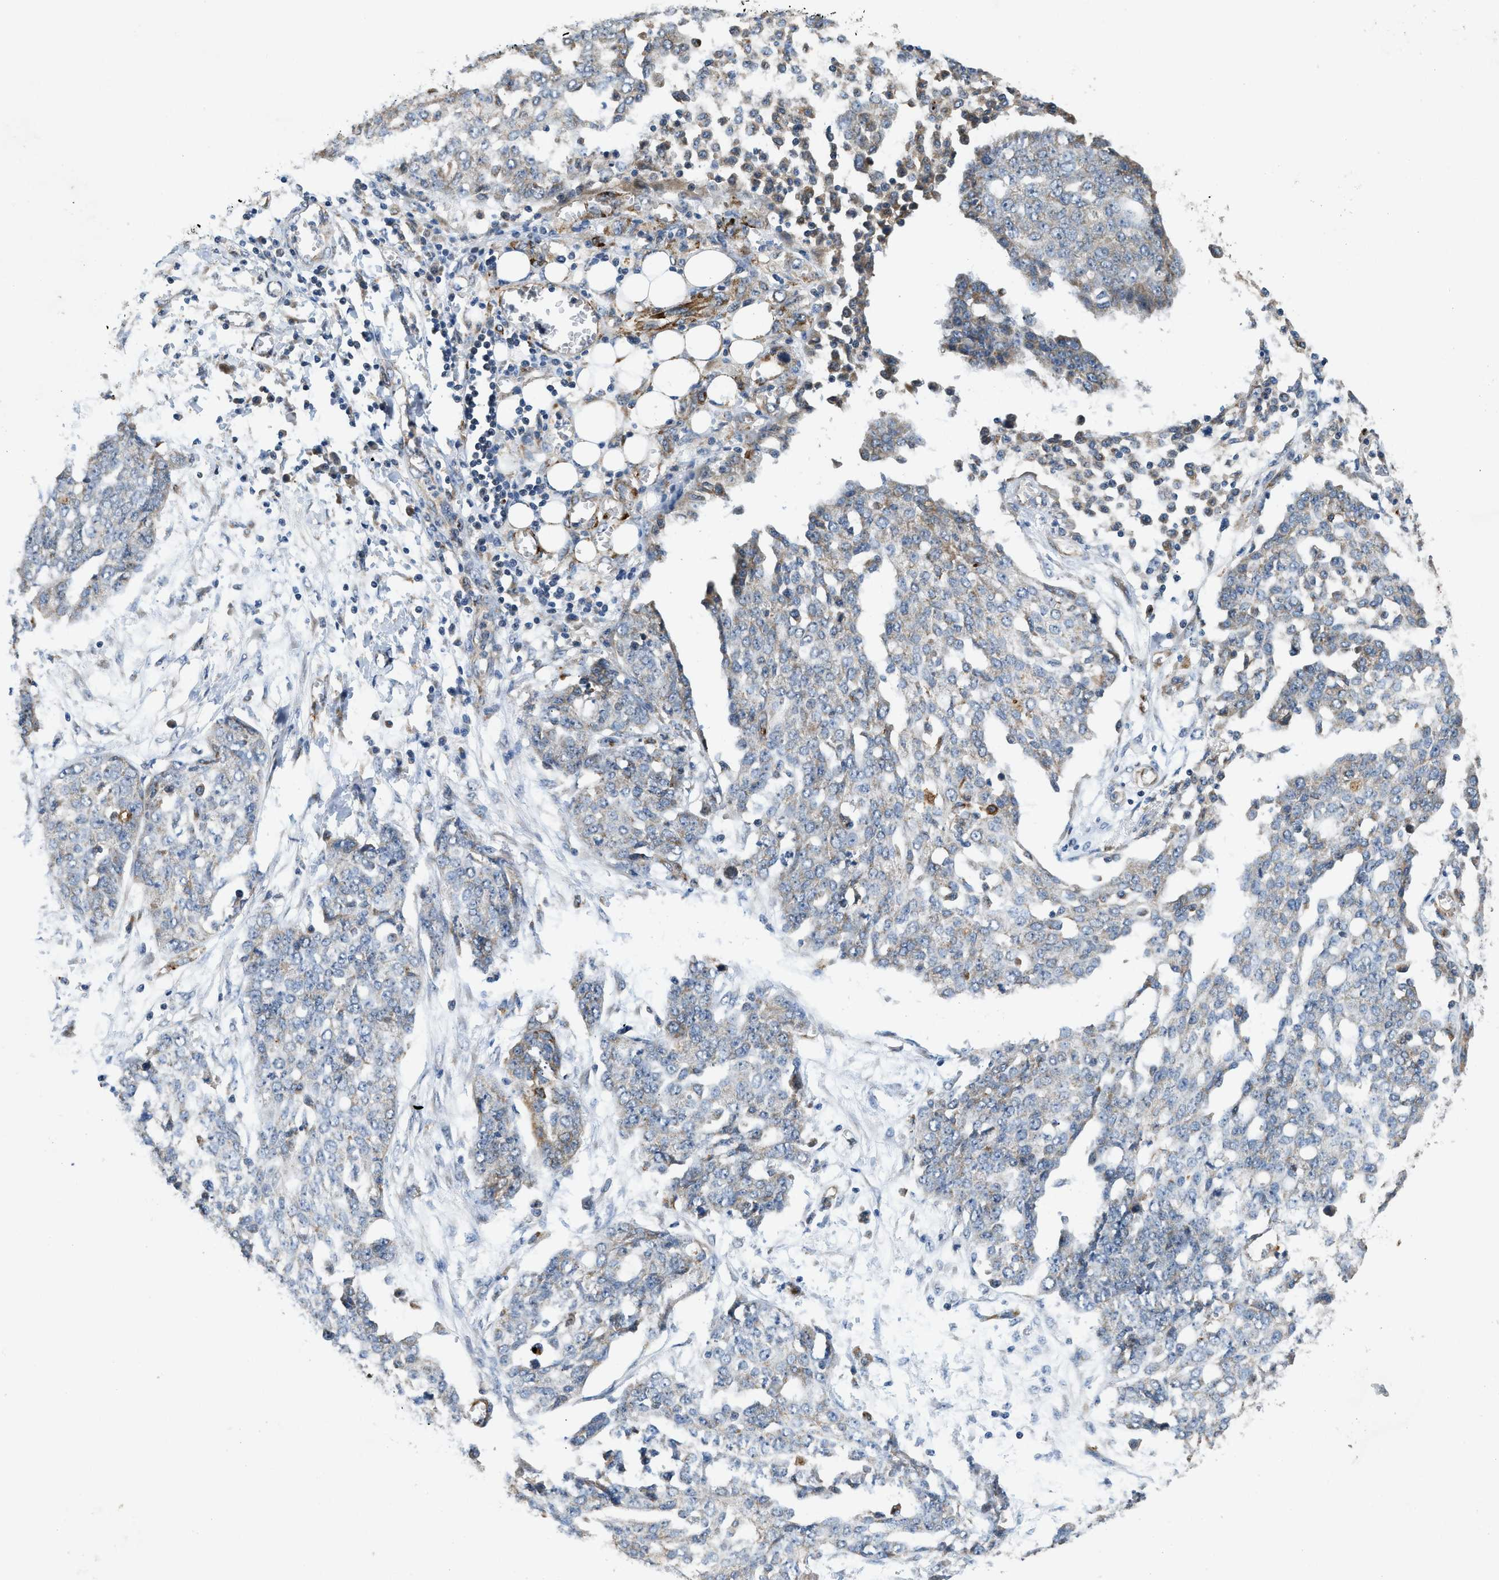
{"staining": {"intensity": "weak", "quantity": "<25%", "location": "cytoplasmic/membranous"}, "tissue": "ovarian cancer", "cell_type": "Tumor cells", "image_type": "cancer", "snomed": [{"axis": "morphology", "description": "Cystadenocarcinoma, serous, NOS"}, {"axis": "topography", "description": "Soft tissue"}, {"axis": "topography", "description": "Ovary"}], "caption": "Immunohistochemistry photomicrograph of human ovarian cancer (serous cystadenocarcinoma) stained for a protein (brown), which shows no expression in tumor cells.", "gene": "ZNF599", "patient": {"sex": "female", "age": 57}}